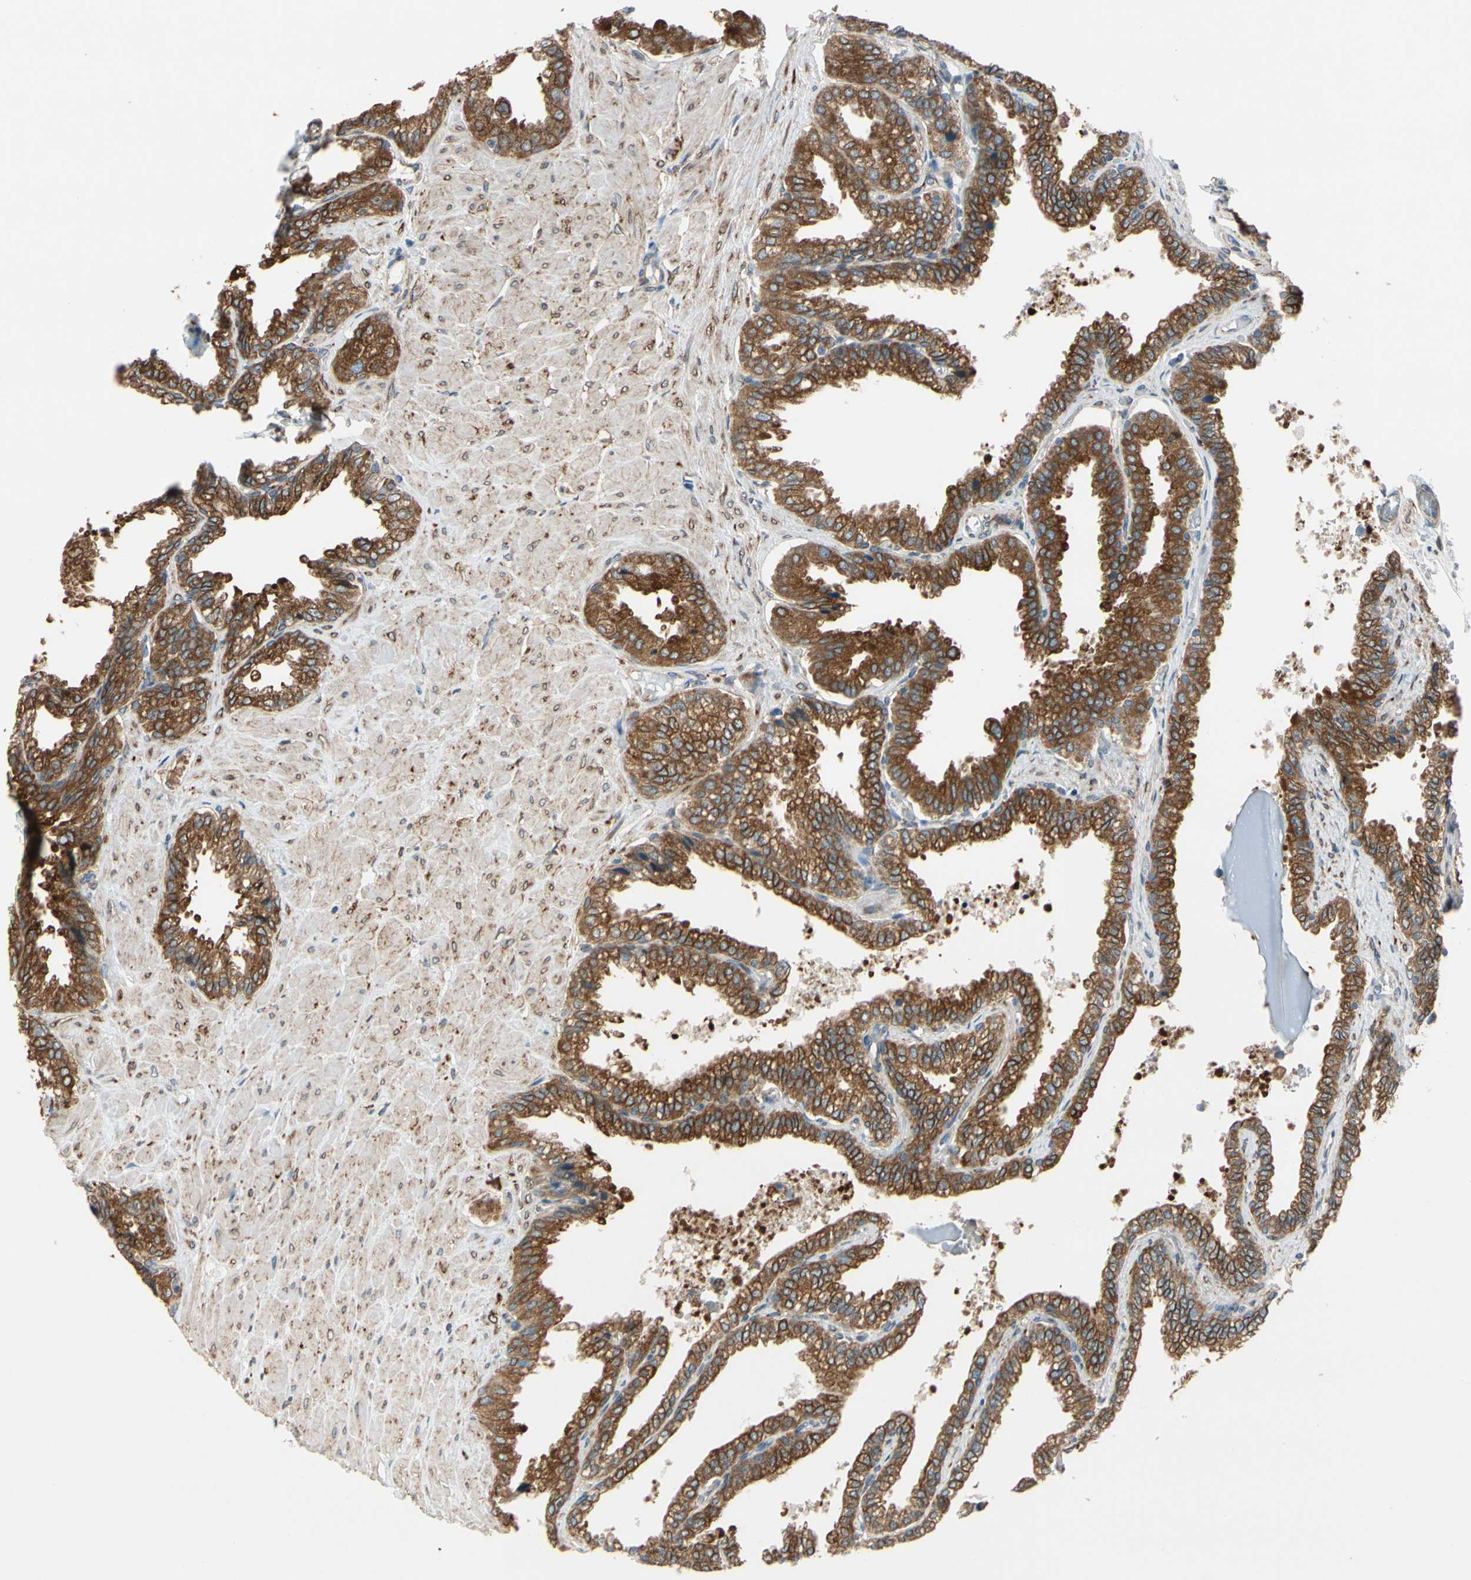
{"staining": {"intensity": "strong", "quantity": ">75%", "location": "cytoplasmic/membranous"}, "tissue": "seminal vesicle", "cell_type": "Glandular cells", "image_type": "normal", "snomed": [{"axis": "morphology", "description": "Normal tissue, NOS"}, {"axis": "topography", "description": "Seminal veicle"}], "caption": "Immunohistochemical staining of unremarkable seminal vesicle exhibits strong cytoplasmic/membranous protein staining in about >75% of glandular cells.", "gene": "CLCC1", "patient": {"sex": "male", "age": 46}}